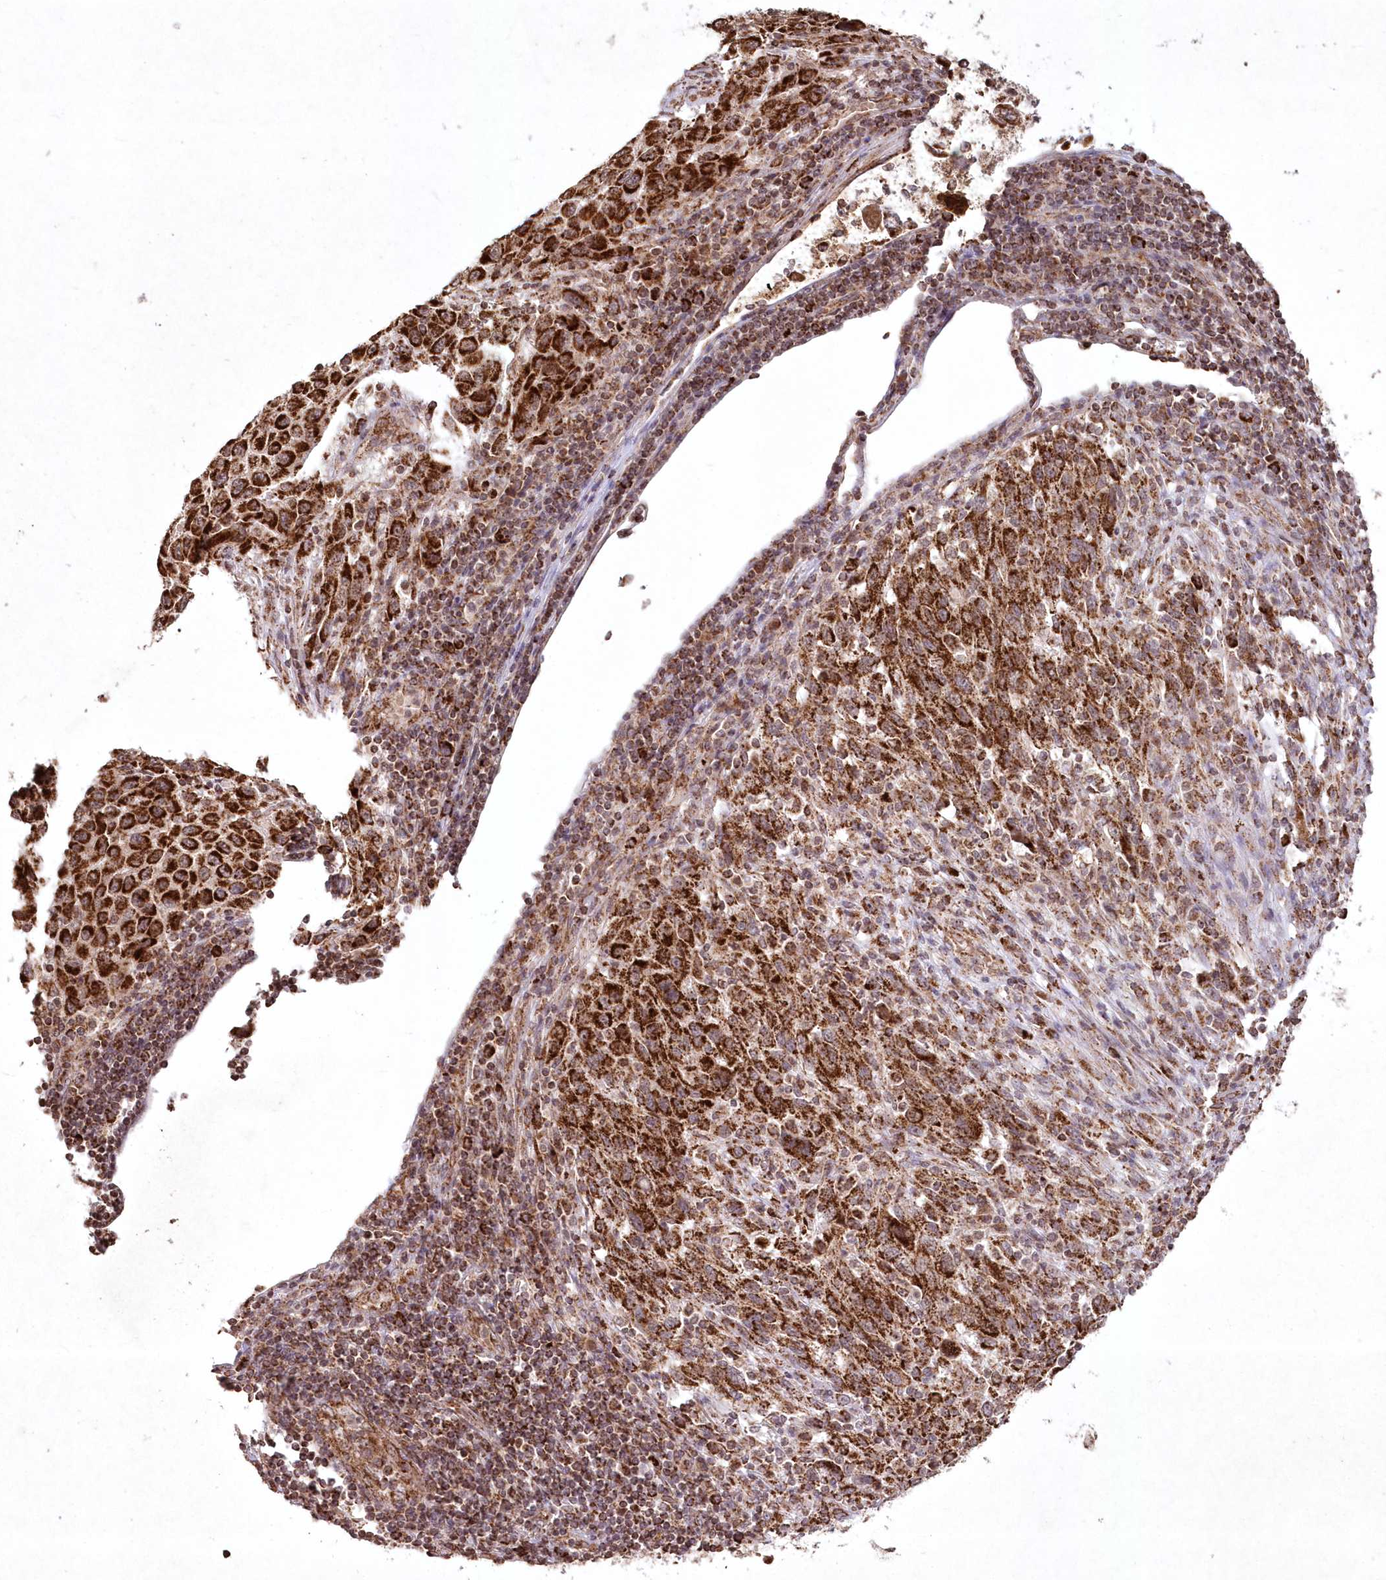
{"staining": {"intensity": "strong", "quantity": ">75%", "location": "cytoplasmic/membranous"}, "tissue": "melanoma", "cell_type": "Tumor cells", "image_type": "cancer", "snomed": [{"axis": "morphology", "description": "Malignant melanoma, Metastatic site"}, {"axis": "topography", "description": "Lymph node"}], "caption": "The image reveals staining of malignant melanoma (metastatic site), revealing strong cytoplasmic/membranous protein staining (brown color) within tumor cells.", "gene": "LRPPRC", "patient": {"sex": "male", "age": 61}}